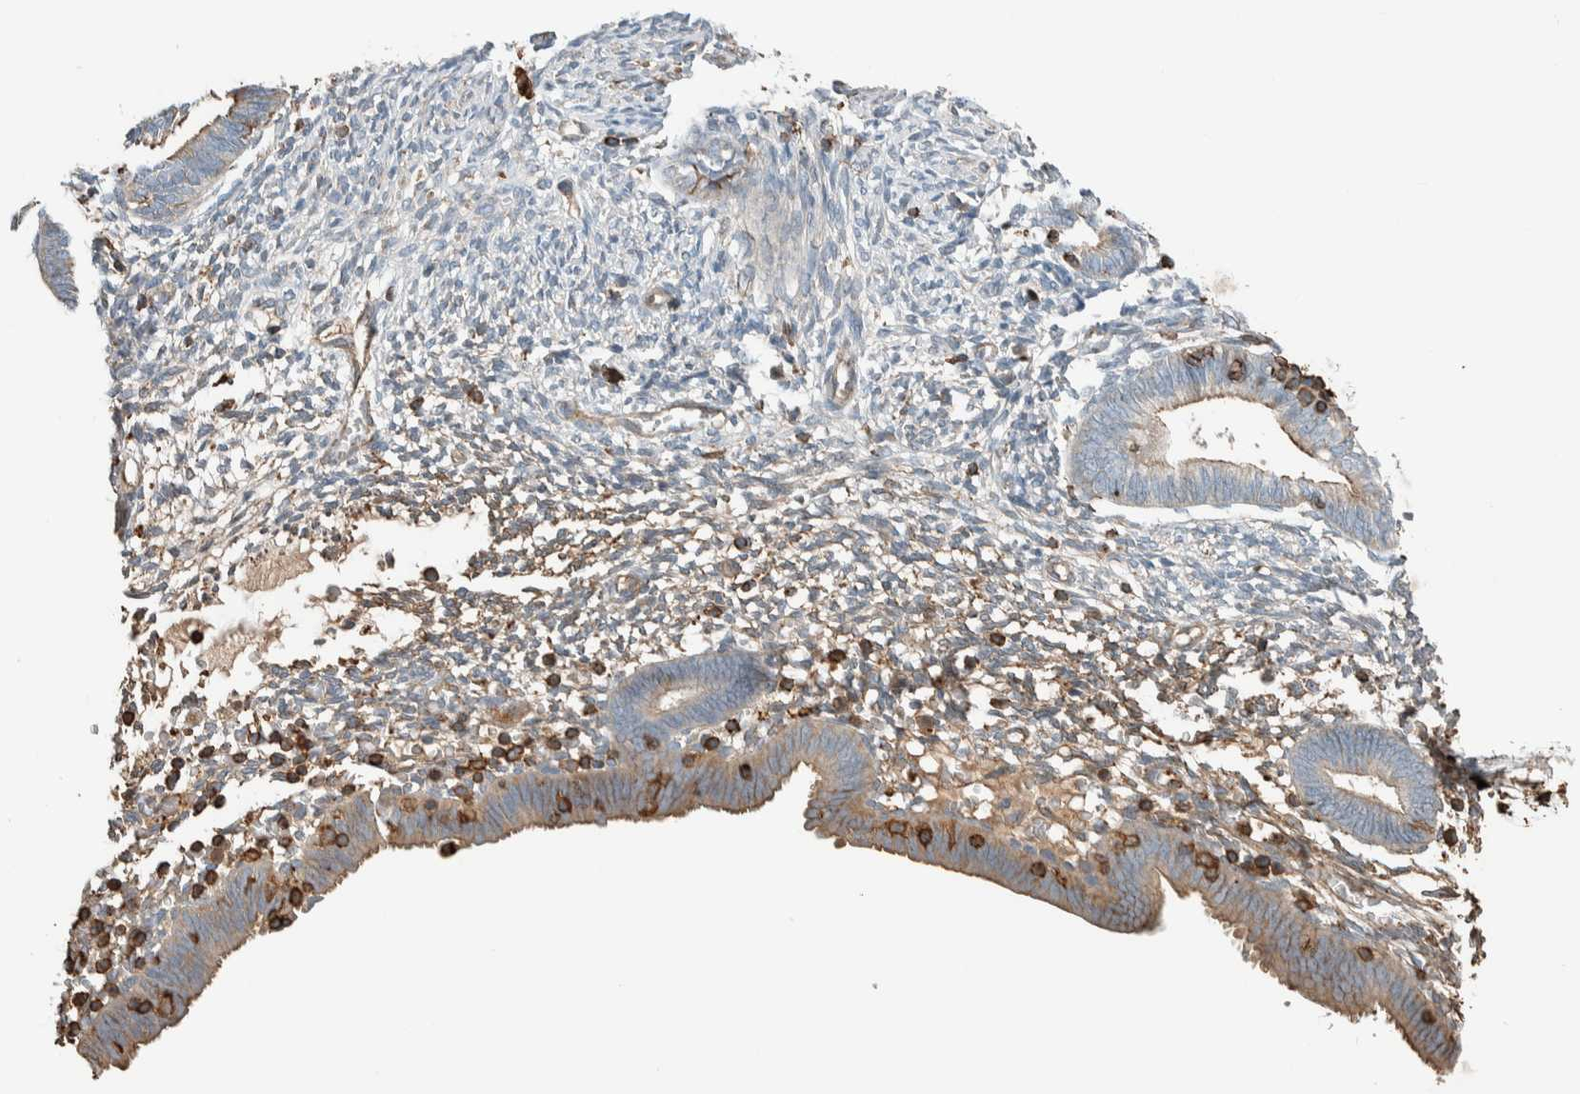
{"staining": {"intensity": "weak", "quantity": "<25%", "location": "cytoplasmic/membranous"}, "tissue": "endometrium", "cell_type": "Cells in endometrial stroma", "image_type": "normal", "snomed": [{"axis": "morphology", "description": "Normal tissue, NOS"}, {"axis": "morphology", "description": "Atrophy, NOS"}, {"axis": "topography", "description": "Uterus"}, {"axis": "topography", "description": "Endometrium"}], "caption": "An IHC micrograph of normal endometrium is shown. There is no staining in cells in endometrial stroma of endometrium. (DAB (3,3'-diaminobenzidine) IHC visualized using brightfield microscopy, high magnification).", "gene": "CTBP2", "patient": {"sex": "female", "age": 68}}